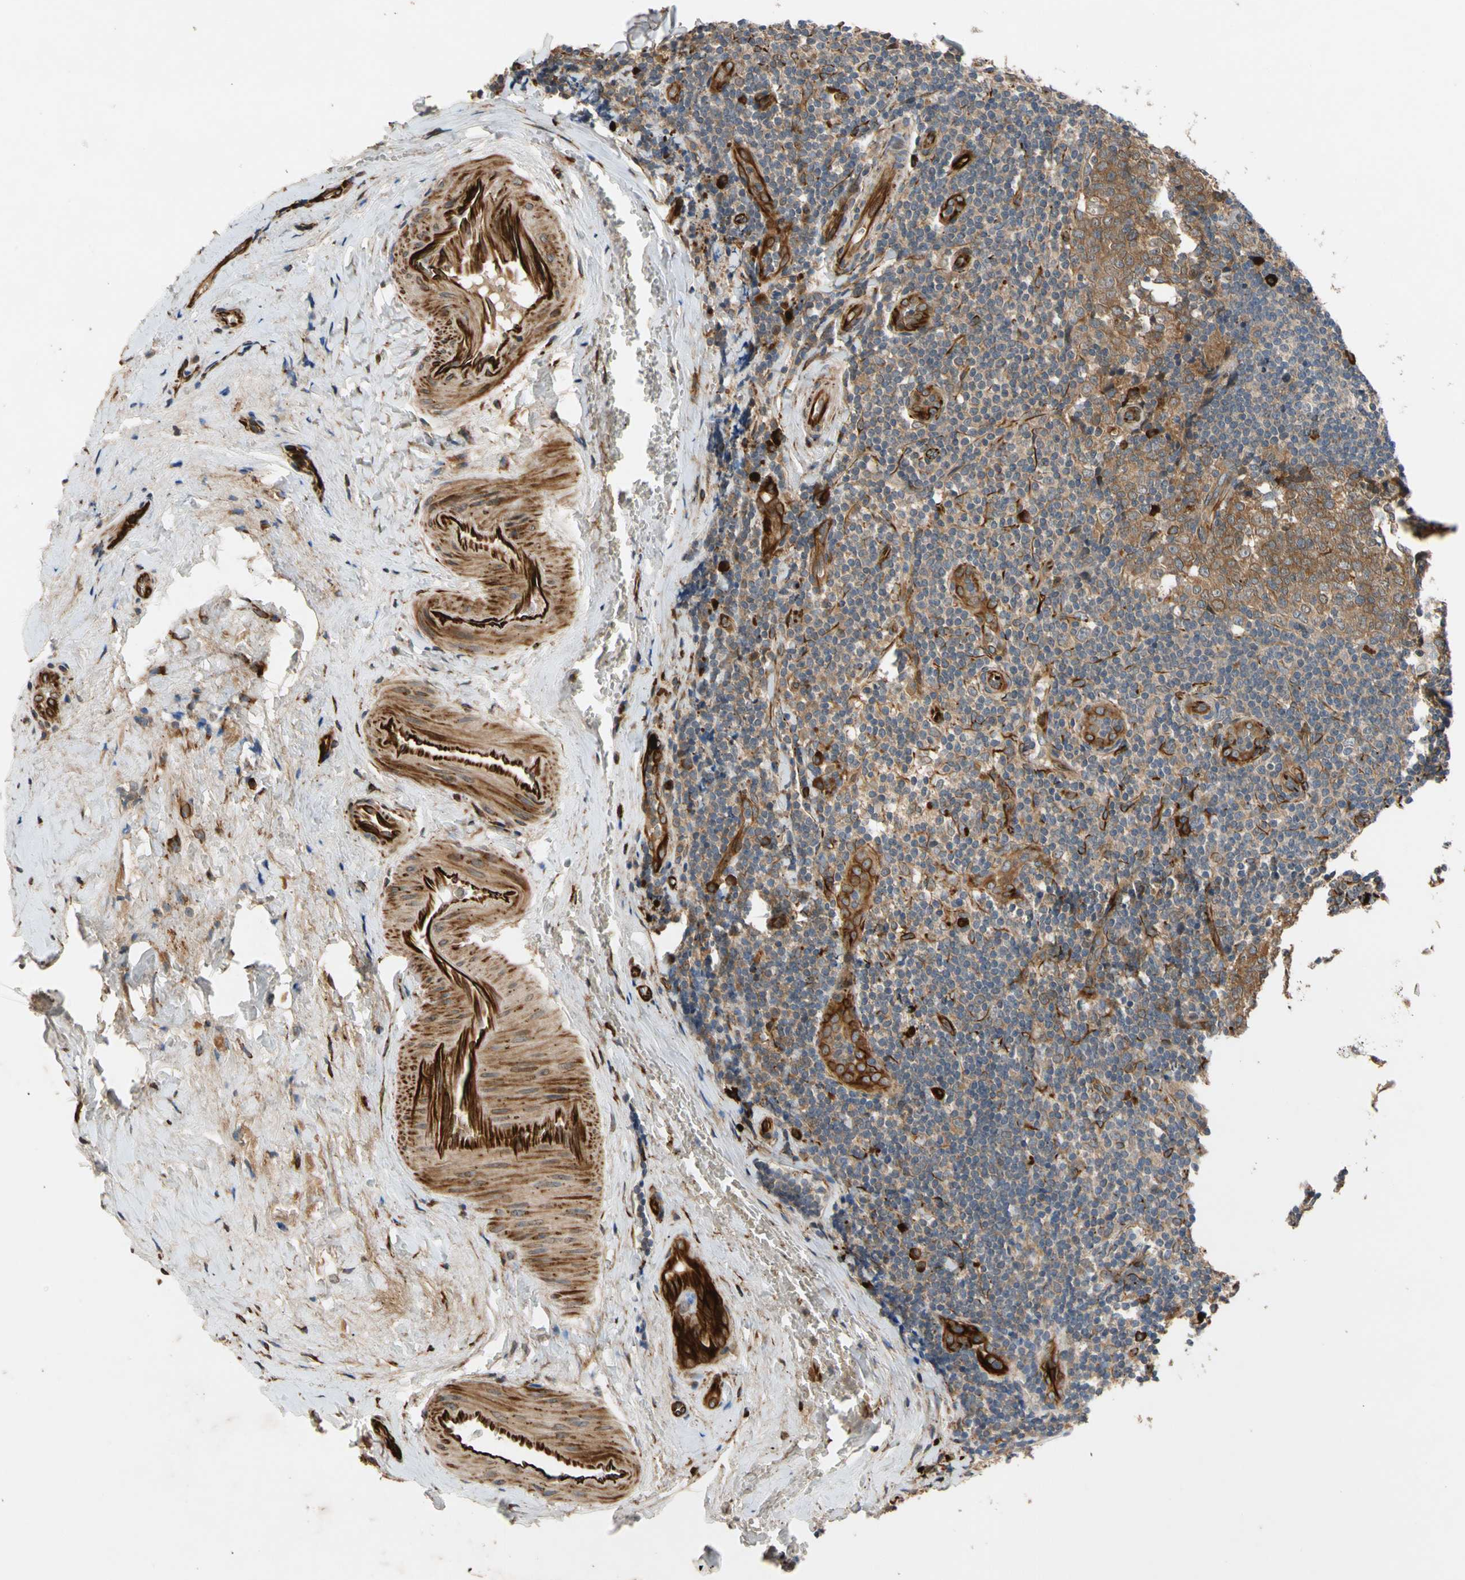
{"staining": {"intensity": "moderate", "quantity": ">75%", "location": "cytoplasmic/membranous"}, "tissue": "tonsil", "cell_type": "Germinal center cells", "image_type": "normal", "snomed": [{"axis": "morphology", "description": "Normal tissue, NOS"}, {"axis": "topography", "description": "Tonsil"}], "caption": "IHC photomicrograph of benign tonsil stained for a protein (brown), which displays medium levels of moderate cytoplasmic/membranous expression in approximately >75% of germinal center cells.", "gene": "FGD6", "patient": {"sex": "male", "age": 31}}